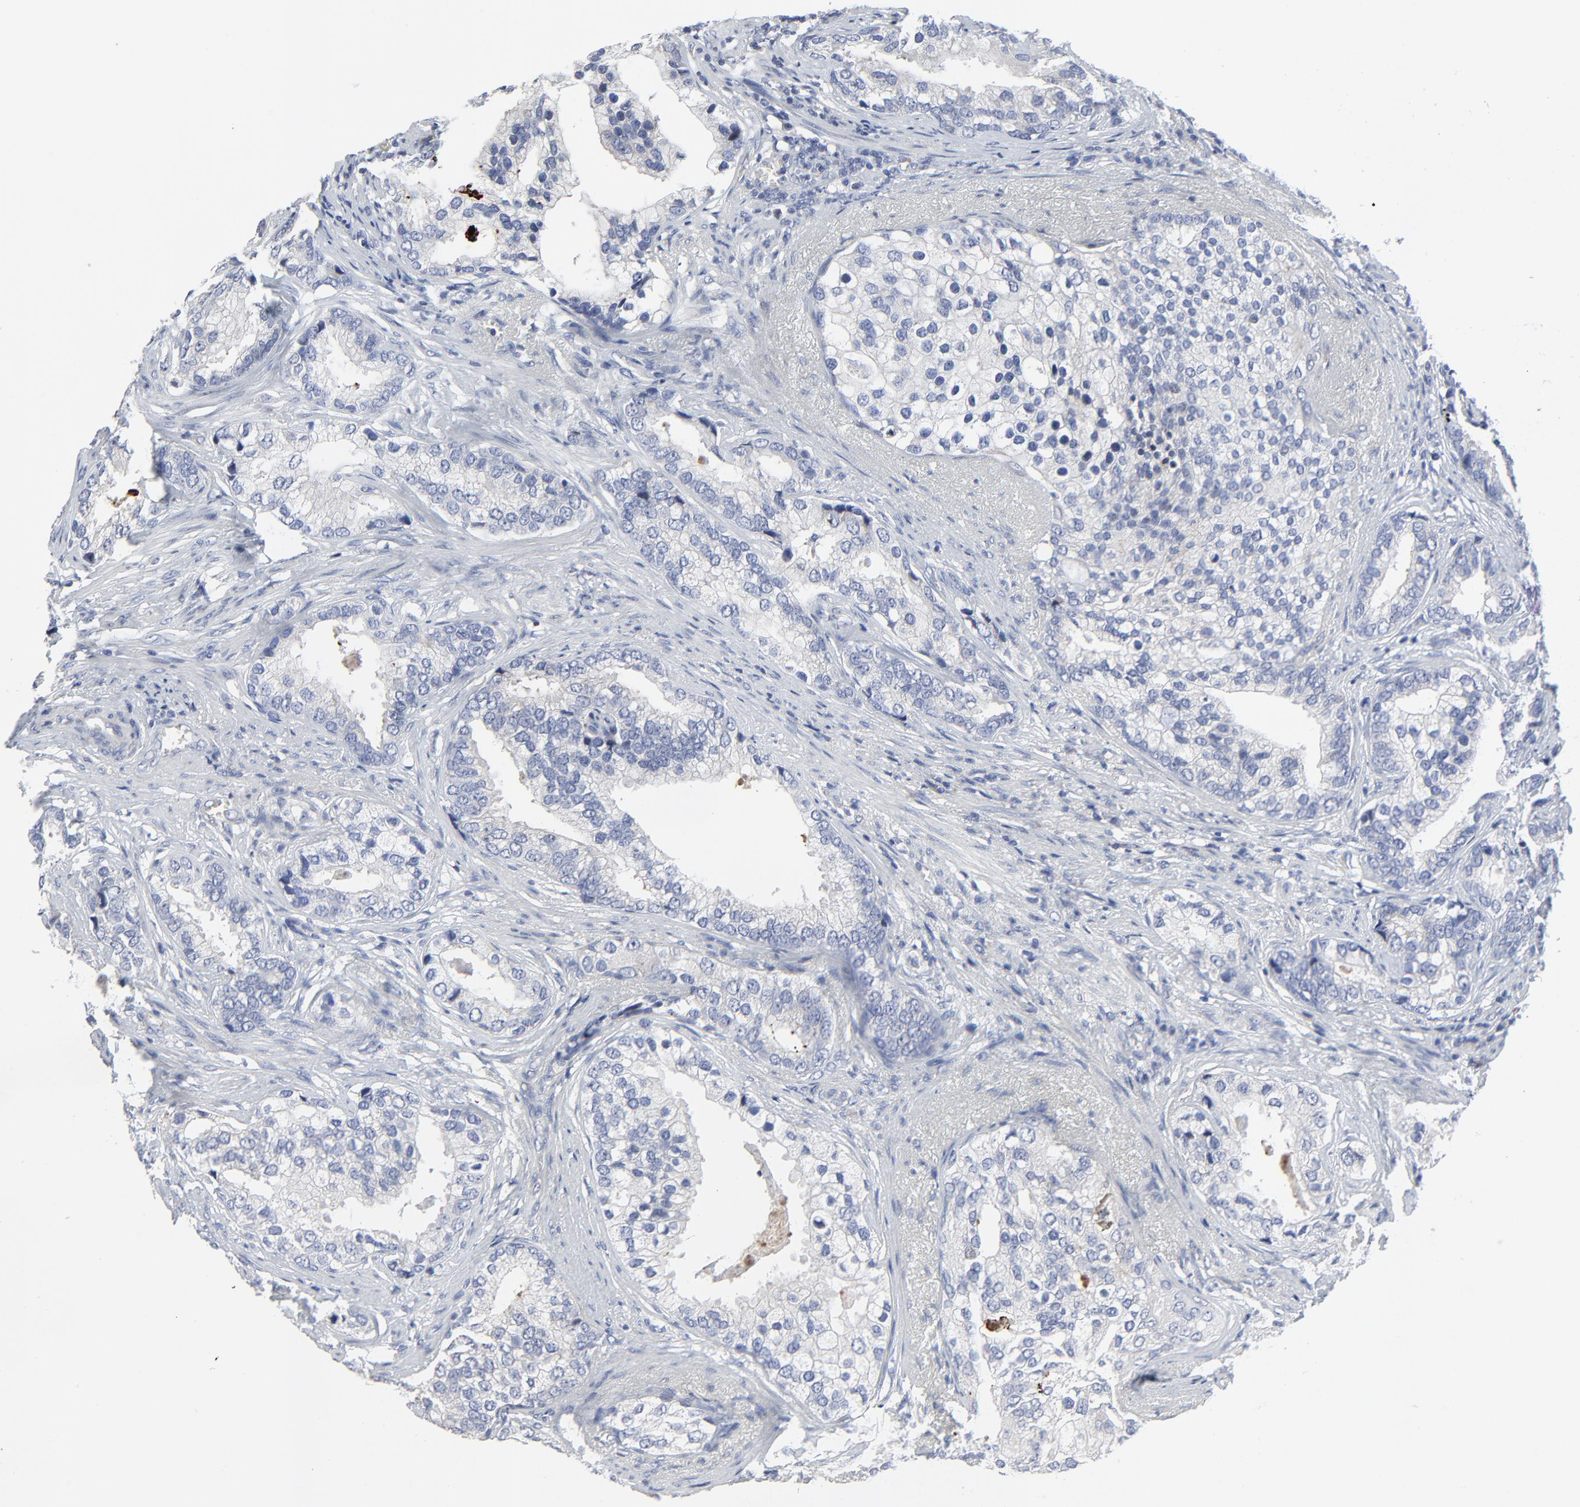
{"staining": {"intensity": "negative", "quantity": "none", "location": "none"}, "tissue": "prostate cancer", "cell_type": "Tumor cells", "image_type": "cancer", "snomed": [{"axis": "morphology", "description": "Adenocarcinoma, Low grade"}, {"axis": "topography", "description": "Prostate"}], "caption": "Immunohistochemistry micrograph of neoplastic tissue: human prostate cancer (low-grade adenocarcinoma) stained with DAB (3,3'-diaminobenzidine) exhibits no significant protein positivity in tumor cells.", "gene": "NLGN3", "patient": {"sex": "male", "age": 71}}